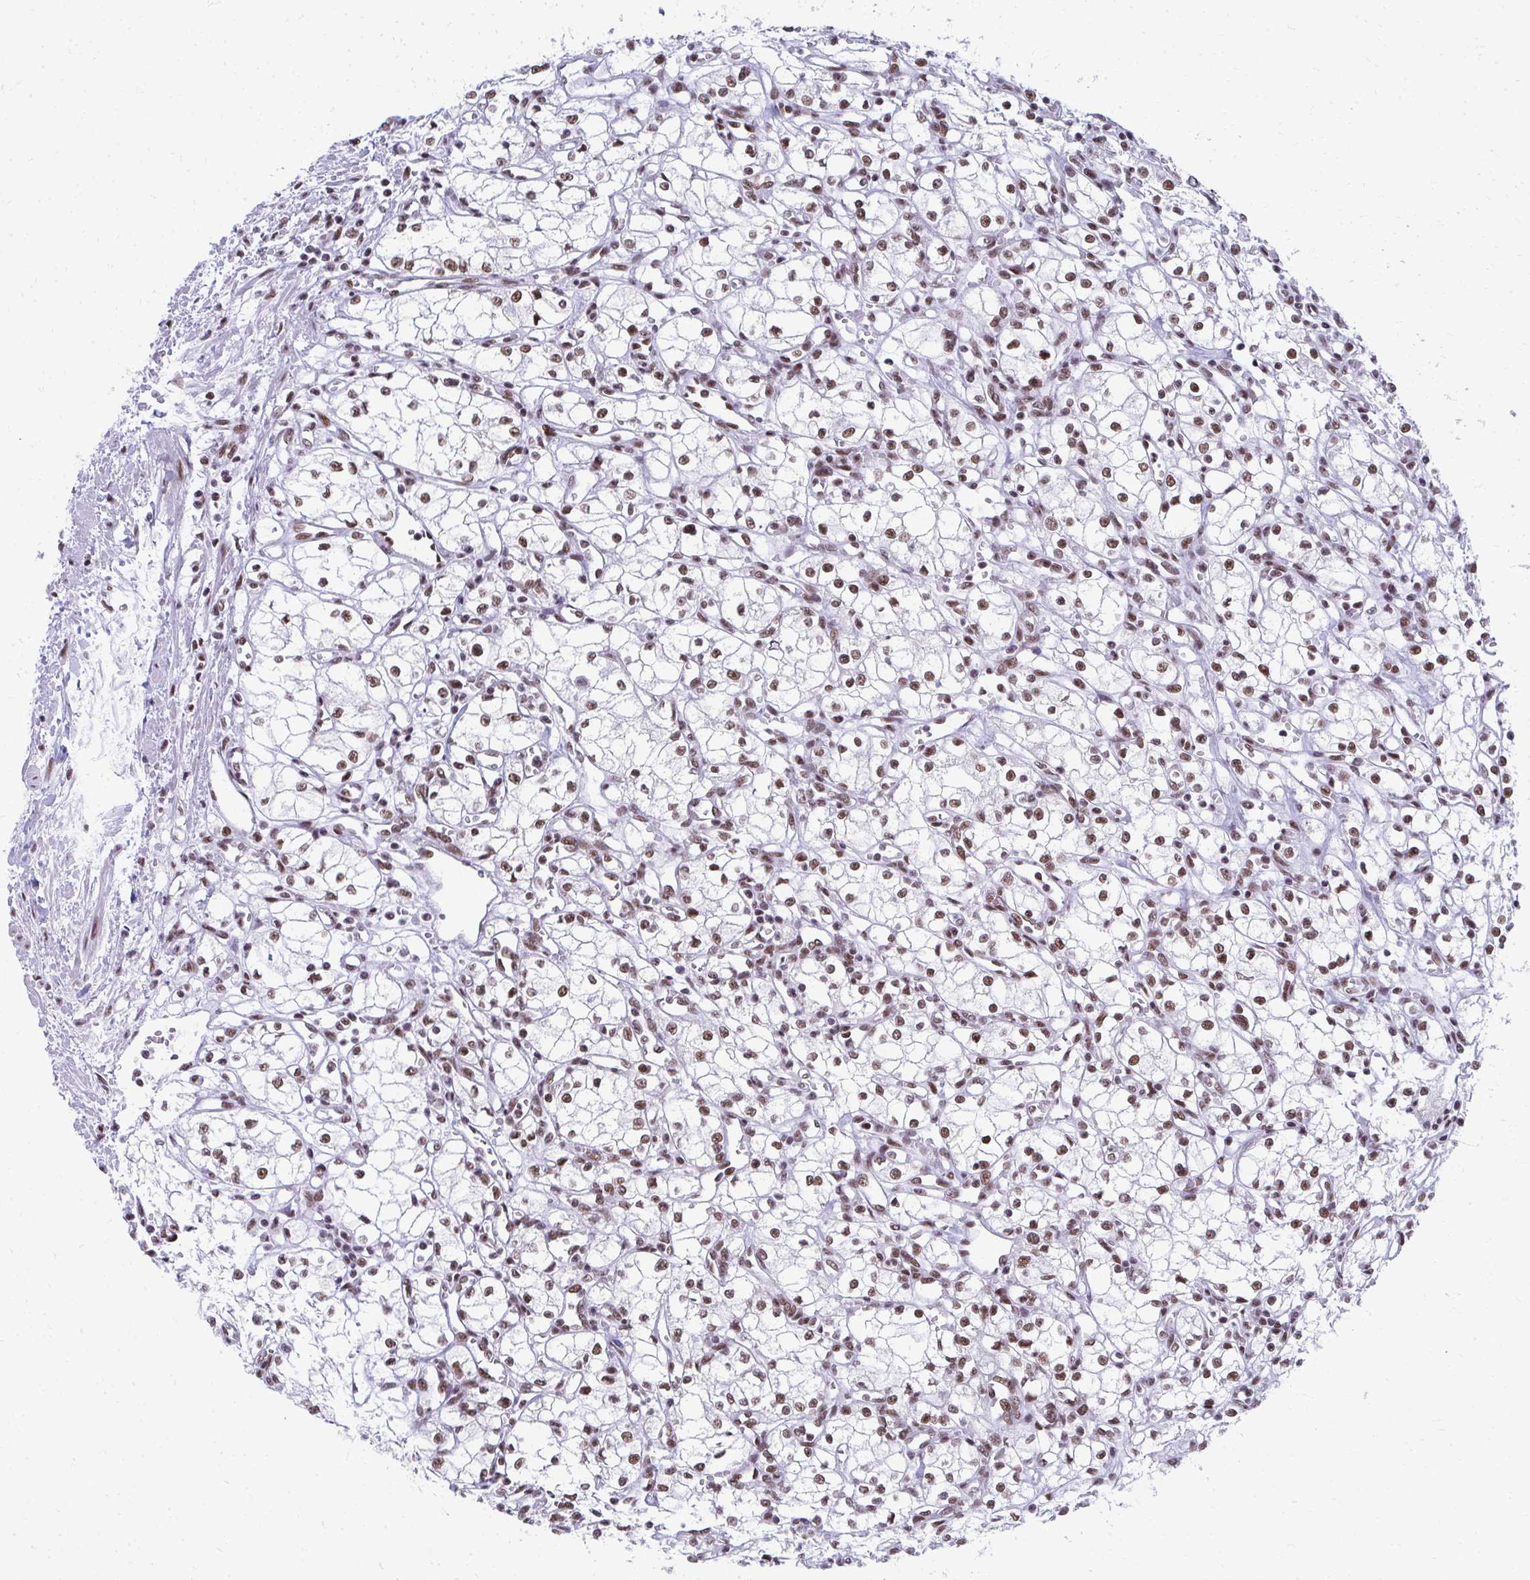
{"staining": {"intensity": "moderate", "quantity": ">75%", "location": "nuclear"}, "tissue": "renal cancer", "cell_type": "Tumor cells", "image_type": "cancer", "snomed": [{"axis": "morphology", "description": "Adenocarcinoma, NOS"}, {"axis": "topography", "description": "Kidney"}], "caption": "Adenocarcinoma (renal) stained with DAB (3,3'-diaminobenzidine) immunohistochemistry shows medium levels of moderate nuclear staining in approximately >75% of tumor cells.", "gene": "CREBBP", "patient": {"sex": "male", "age": 59}}